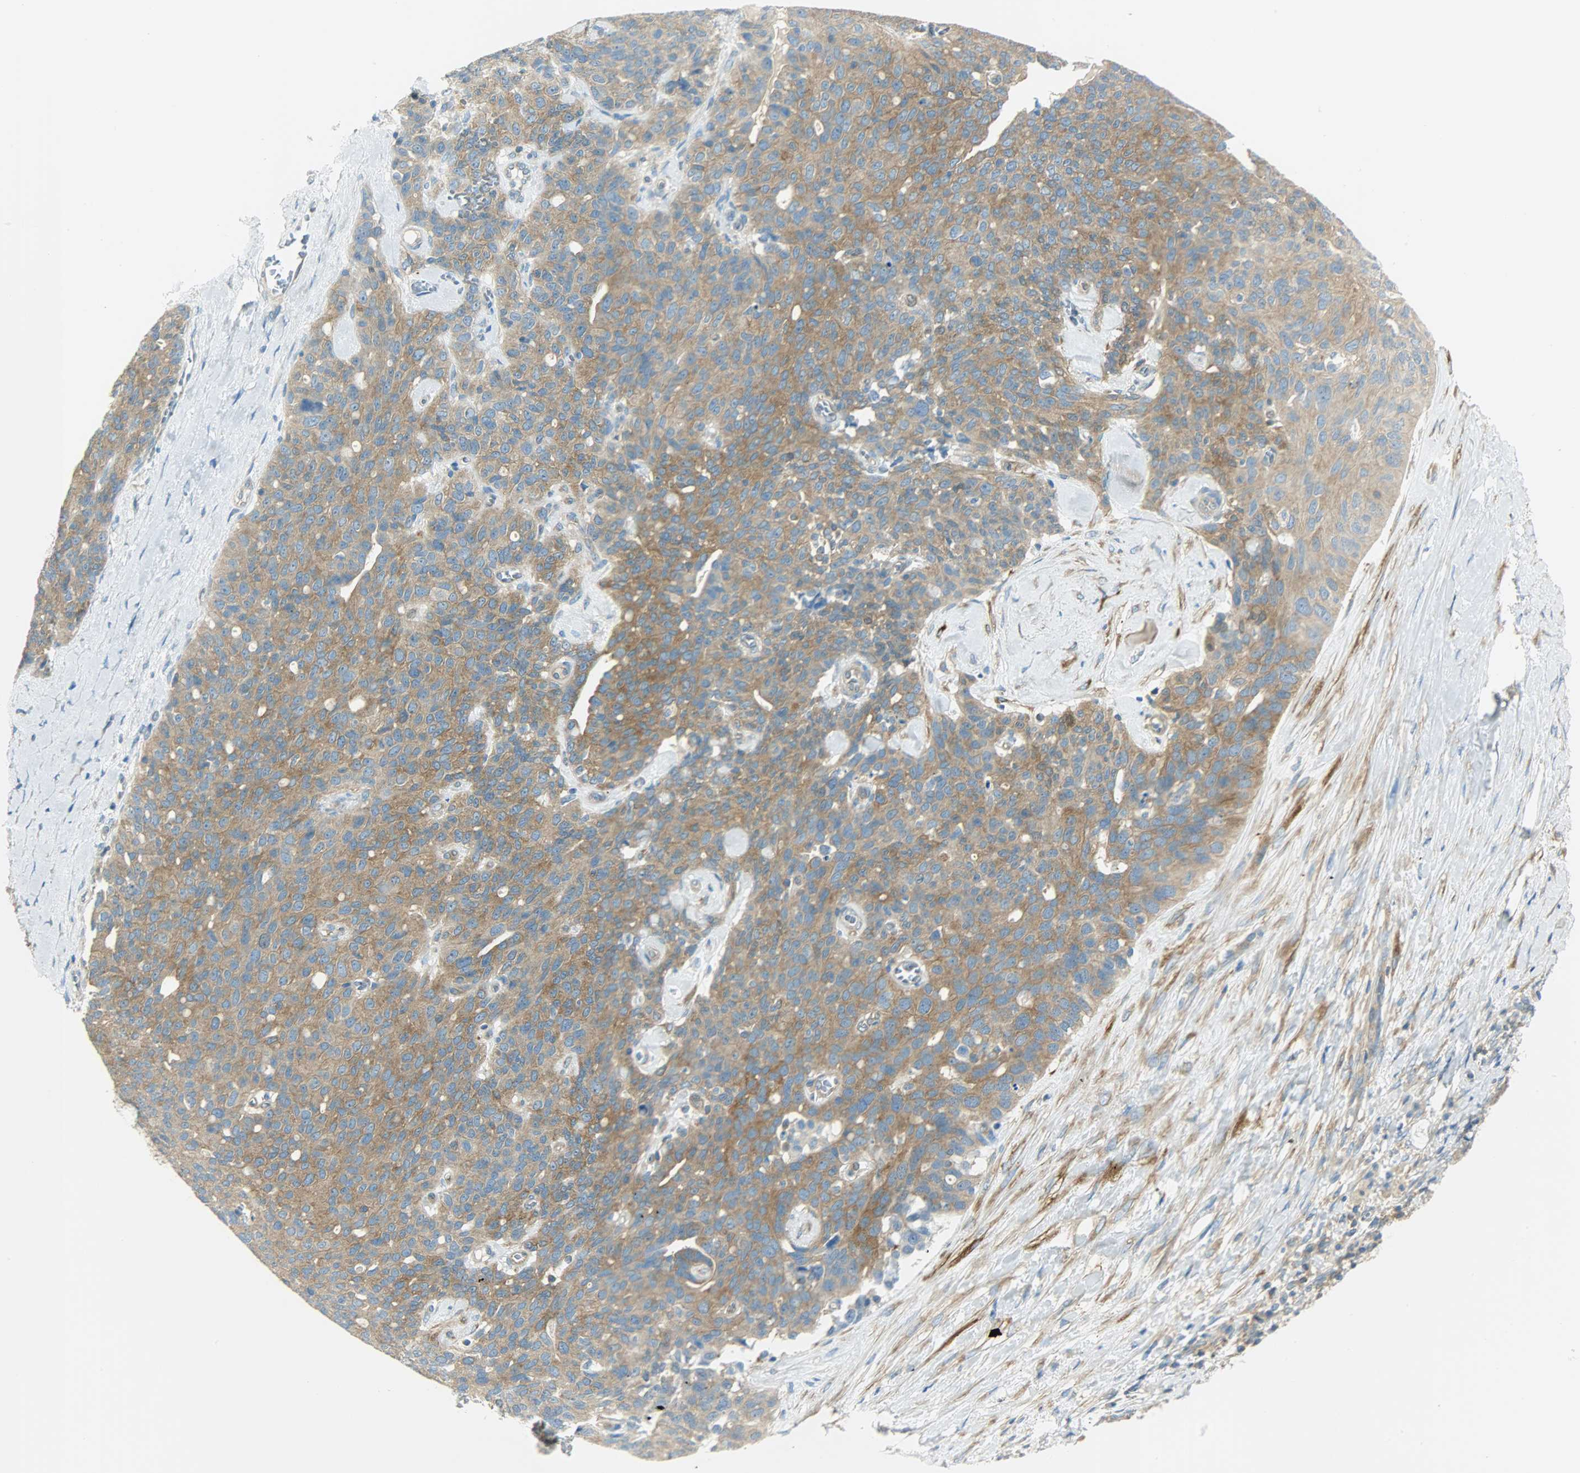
{"staining": {"intensity": "moderate", "quantity": ">75%", "location": "cytoplasmic/membranous"}, "tissue": "ovarian cancer", "cell_type": "Tumor cells", "image_type": "cancer", "snomed": [{"axis": "morphology", "description": "Carcinoma, endometroid"}, {"axis": "topography", "description": "Ovary"}], "caption": "This micrograph demonstrates immunohistochemistry (IHC) staining of human ovarian endometroid carcinoma, with medium moderate cytoplasmic/membranous positivity in about >75% of tumor cells.", "gene": "TSC22D2", "patient": {"sex": "female", "age": 60}}